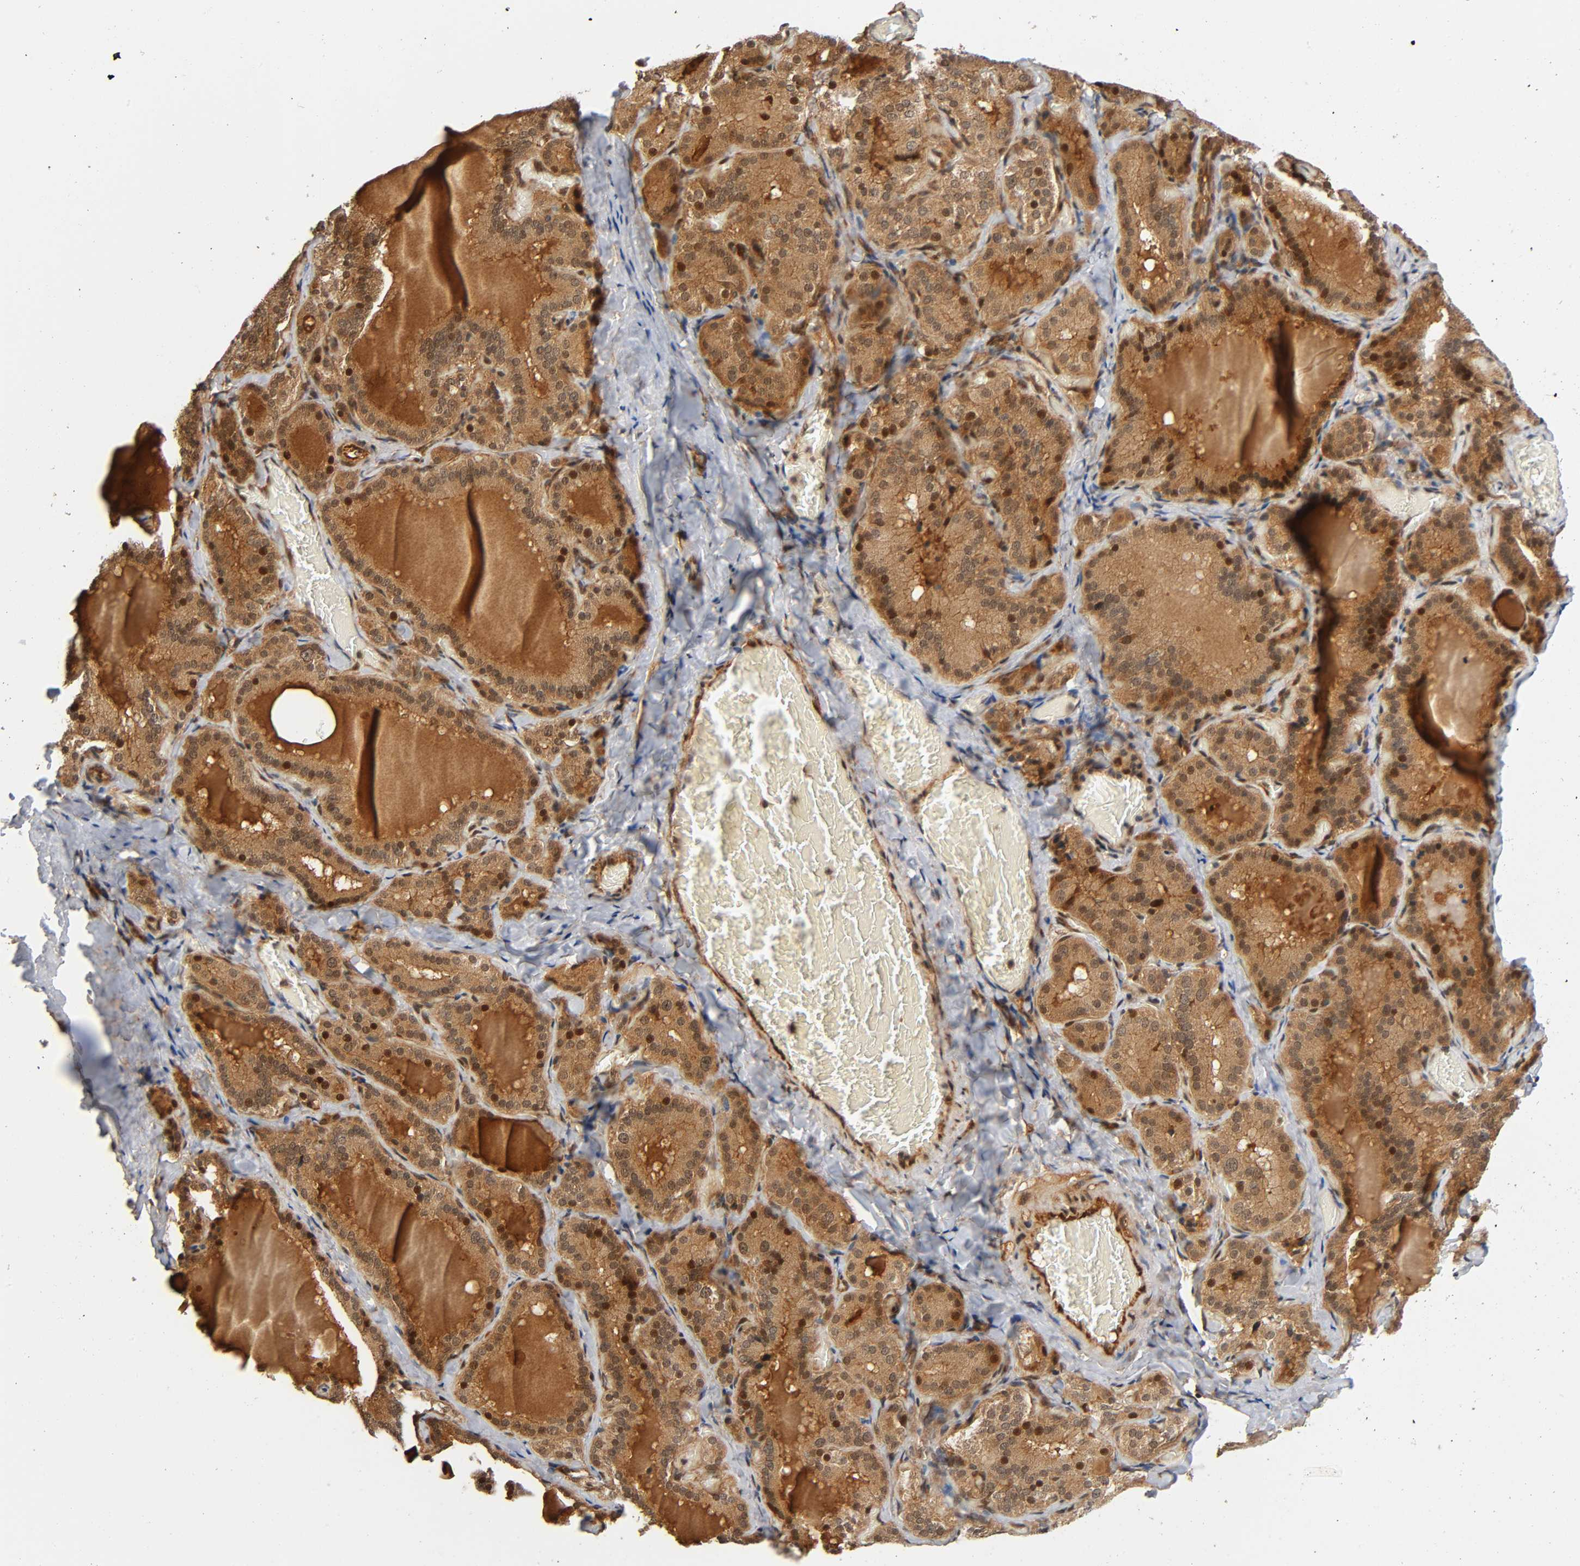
{"staining": {"intensity": "moderate", "quantity": ">75%", "location": "cytoplasmic/membranous,nuclear"}, "tissue": "thyroid gland", "cell_type": "Glandular cells", "image_type": "normal", "snomed": [{"axis": "morphology", "description": "Normal tissue, NOS"}, {"axis": "topography", "description": "Thyroid gland"}], "caption": "Glandular cells reveal medium levels of moderate cytoplasmic/membranous,nuclear expression in approximately >75% of cells in normal thyroid gland.", "gene": "IQCJ", "patient": {"sex": "female", "age": 33}}